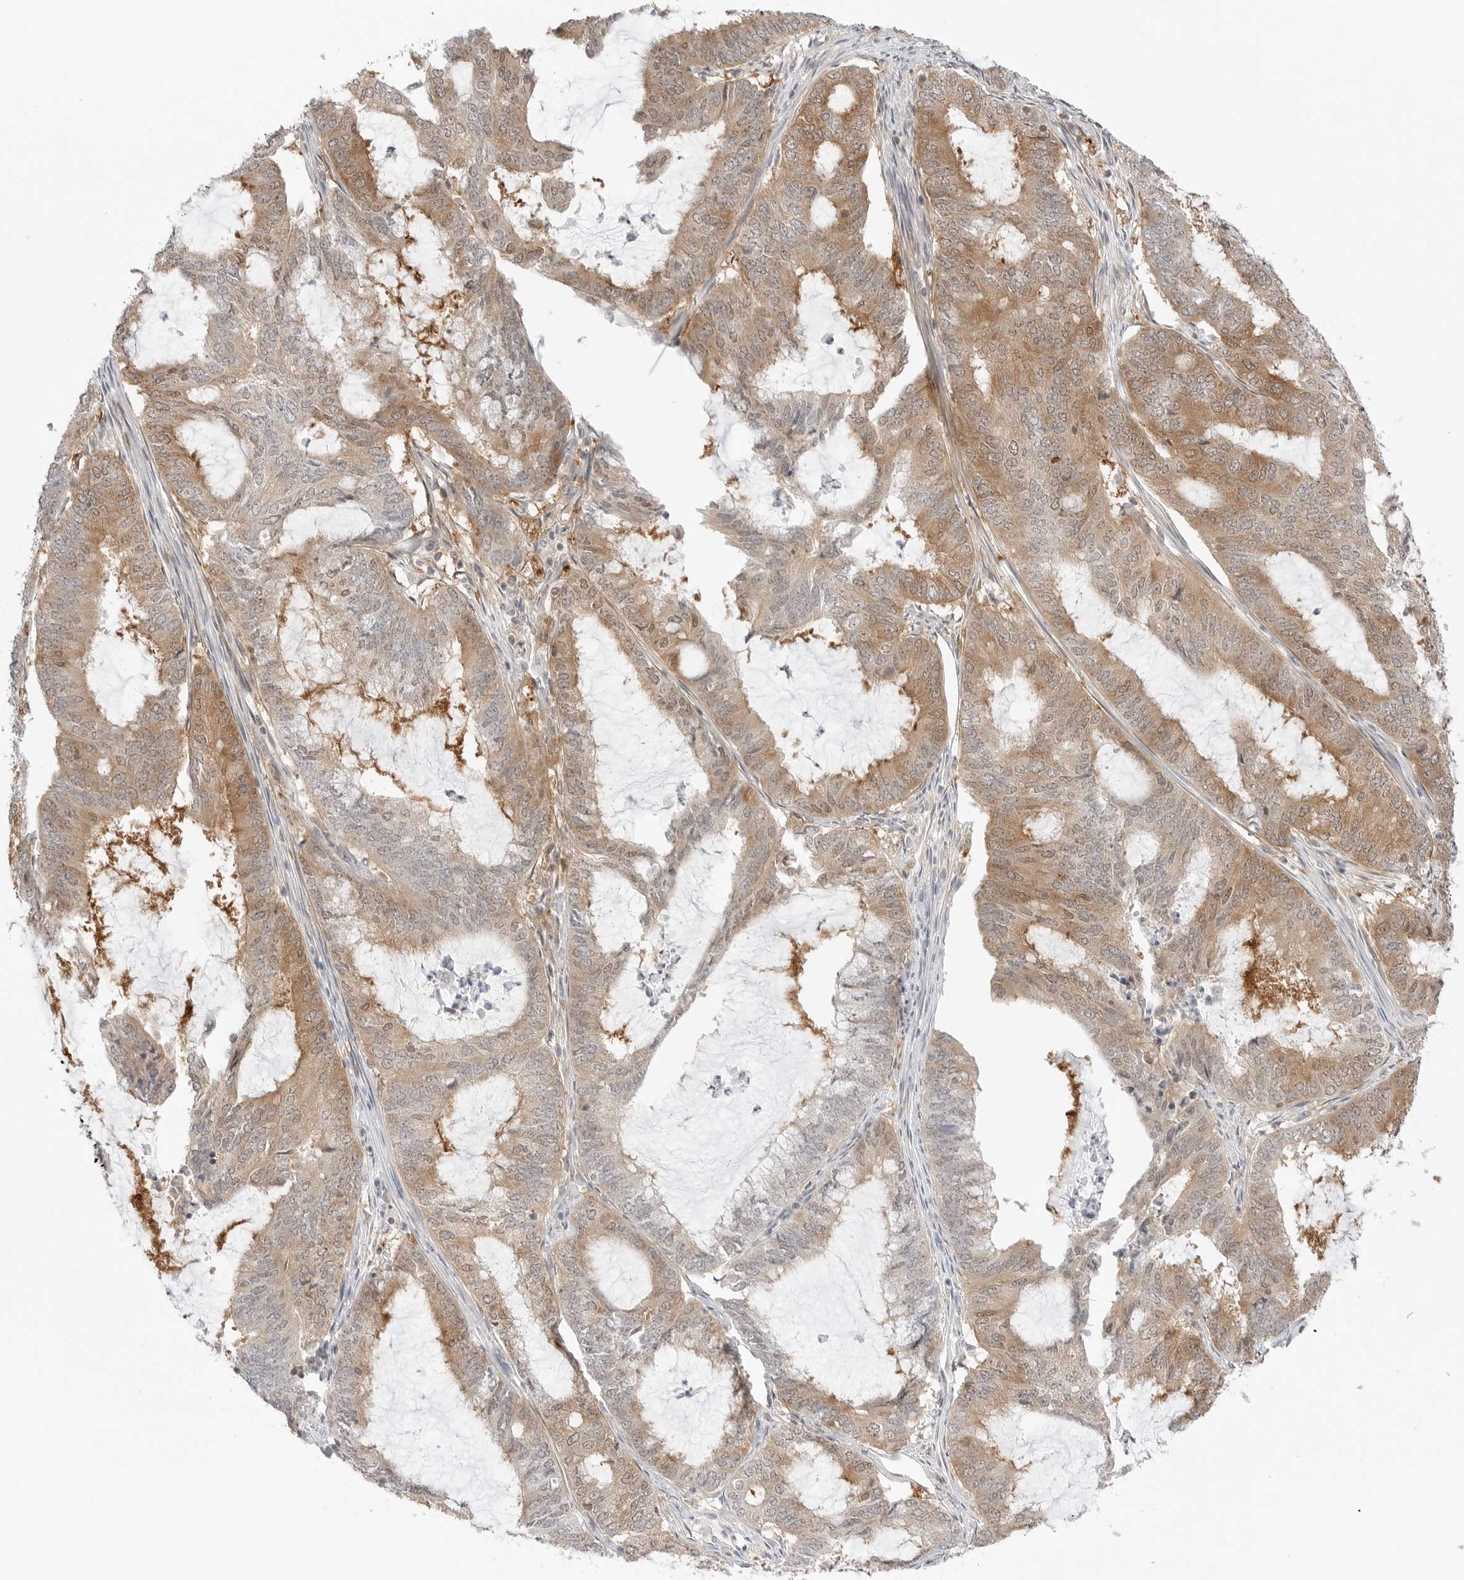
{"staining": {"intensity": "moderate", "quantity": ">75%", "location": "cytoplasmic/membranous"}, "tissue": "endometrial cancer", "cell_type": "Tumor cells", "image_type": "cancer", "snomed": [{"axis": "morphology", "description": "Adenocarcinoma, NOS"}, {"axis": "topography", "description": "Endometrium"}], "caption": "An IHC micrograph of tumor tissue is shown. Protein staining in brown highlights moderate cytoplasmic/membranous positivity in endometrial cancer within tumor cells.", "gene": "NUDC", "patient": {"sex": "female", "age": 51}}